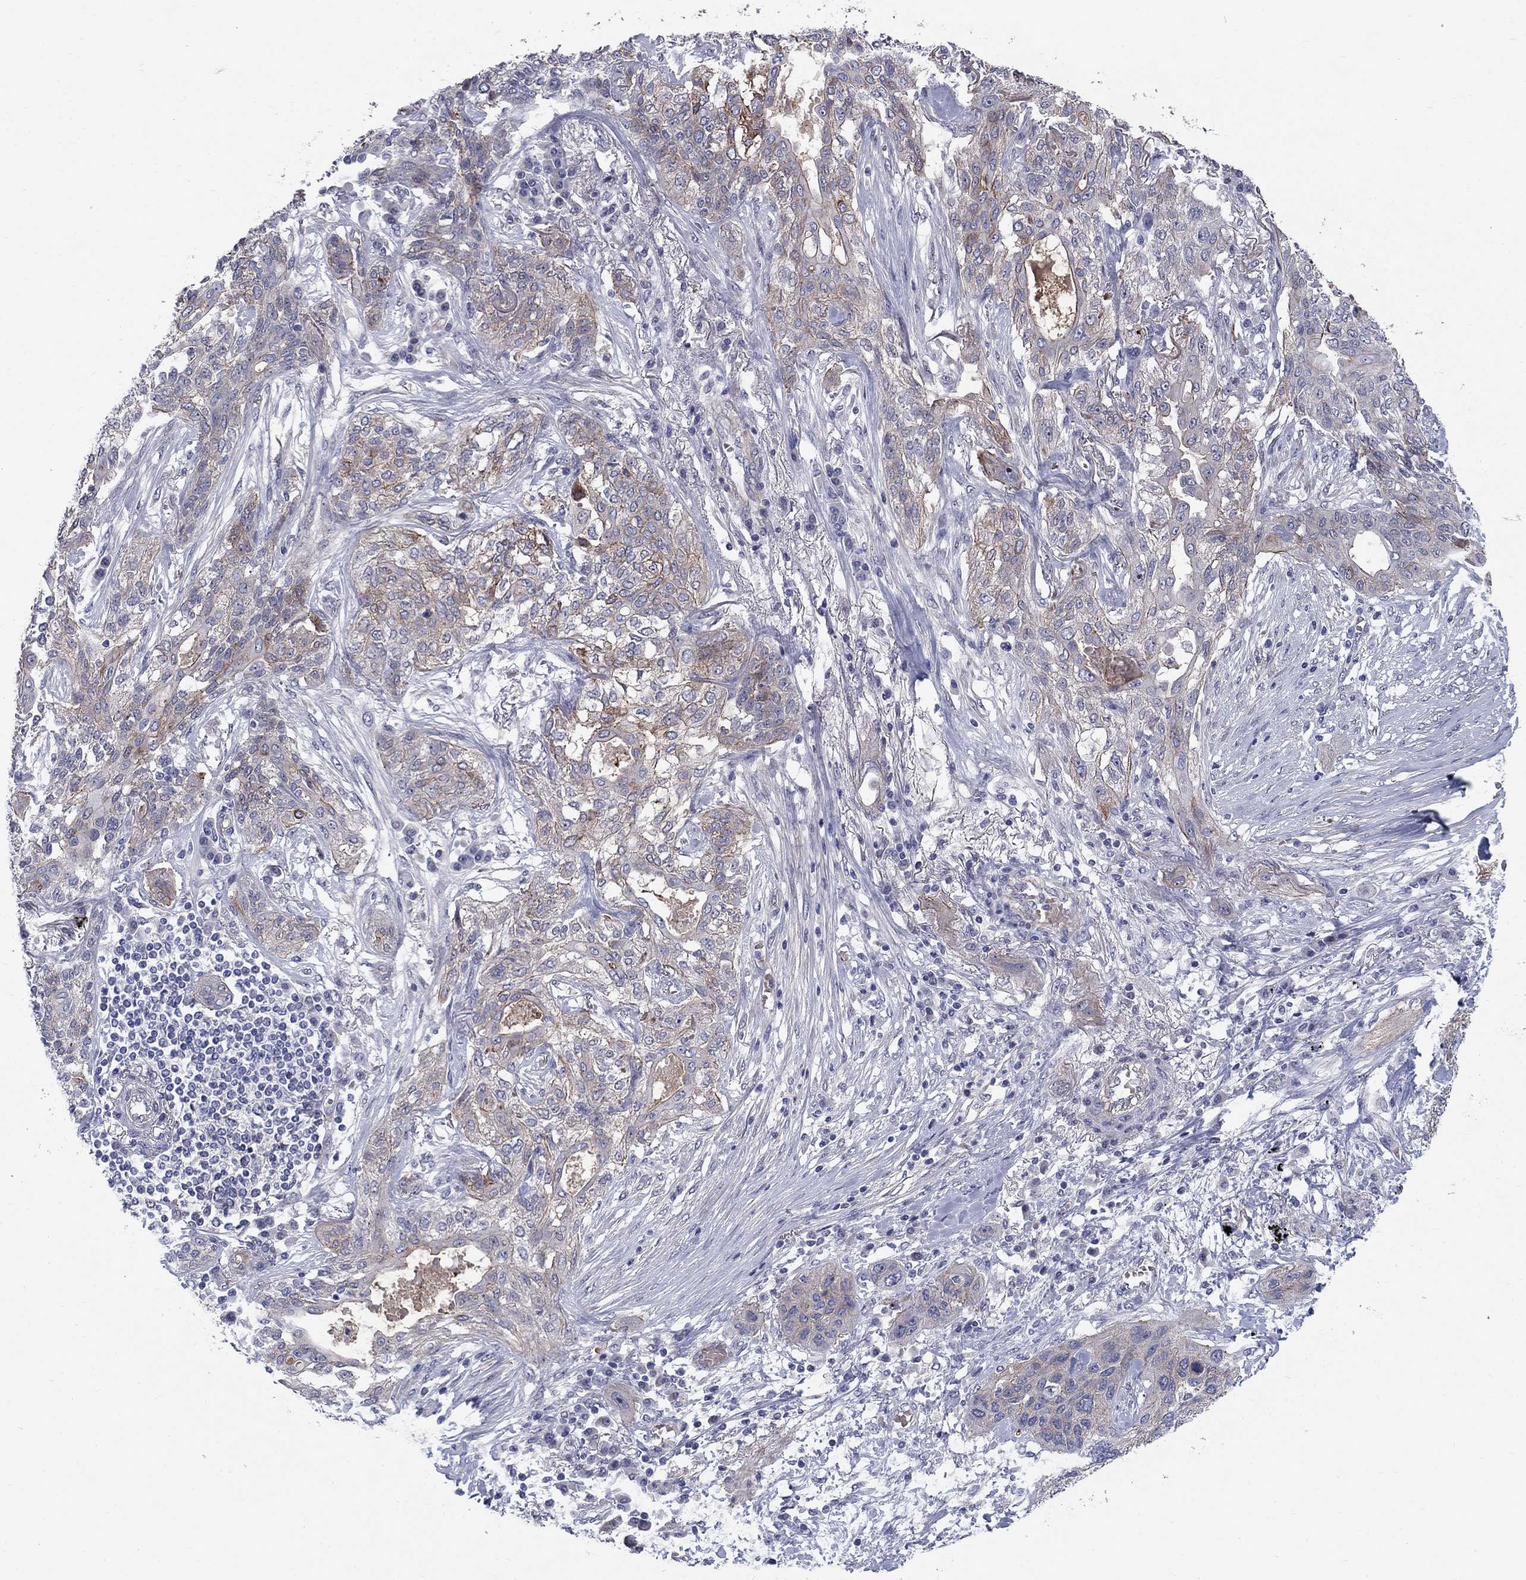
{"staining": {"intensity": "moderate", "quantity": "<25%", "location": "cytoplasmic/membranous"}, "tissue": "lung cancer", "cell_type": "Tumor cells", "image_type": "cancer", "snomed": [{"axis": "morphology", "description": "Squamous cell carcinoma, NOS"}, {"axis": "topography", "description": "Lung"}], "caption": "About <25% of tumor cells in human lung cancer reveal moderate cytoplasmic/membranous protein expression as visualized by brown immunohistochemical staining.", "gene": "SLC1A1", "patient": {"sex": "female", "age": 70}}